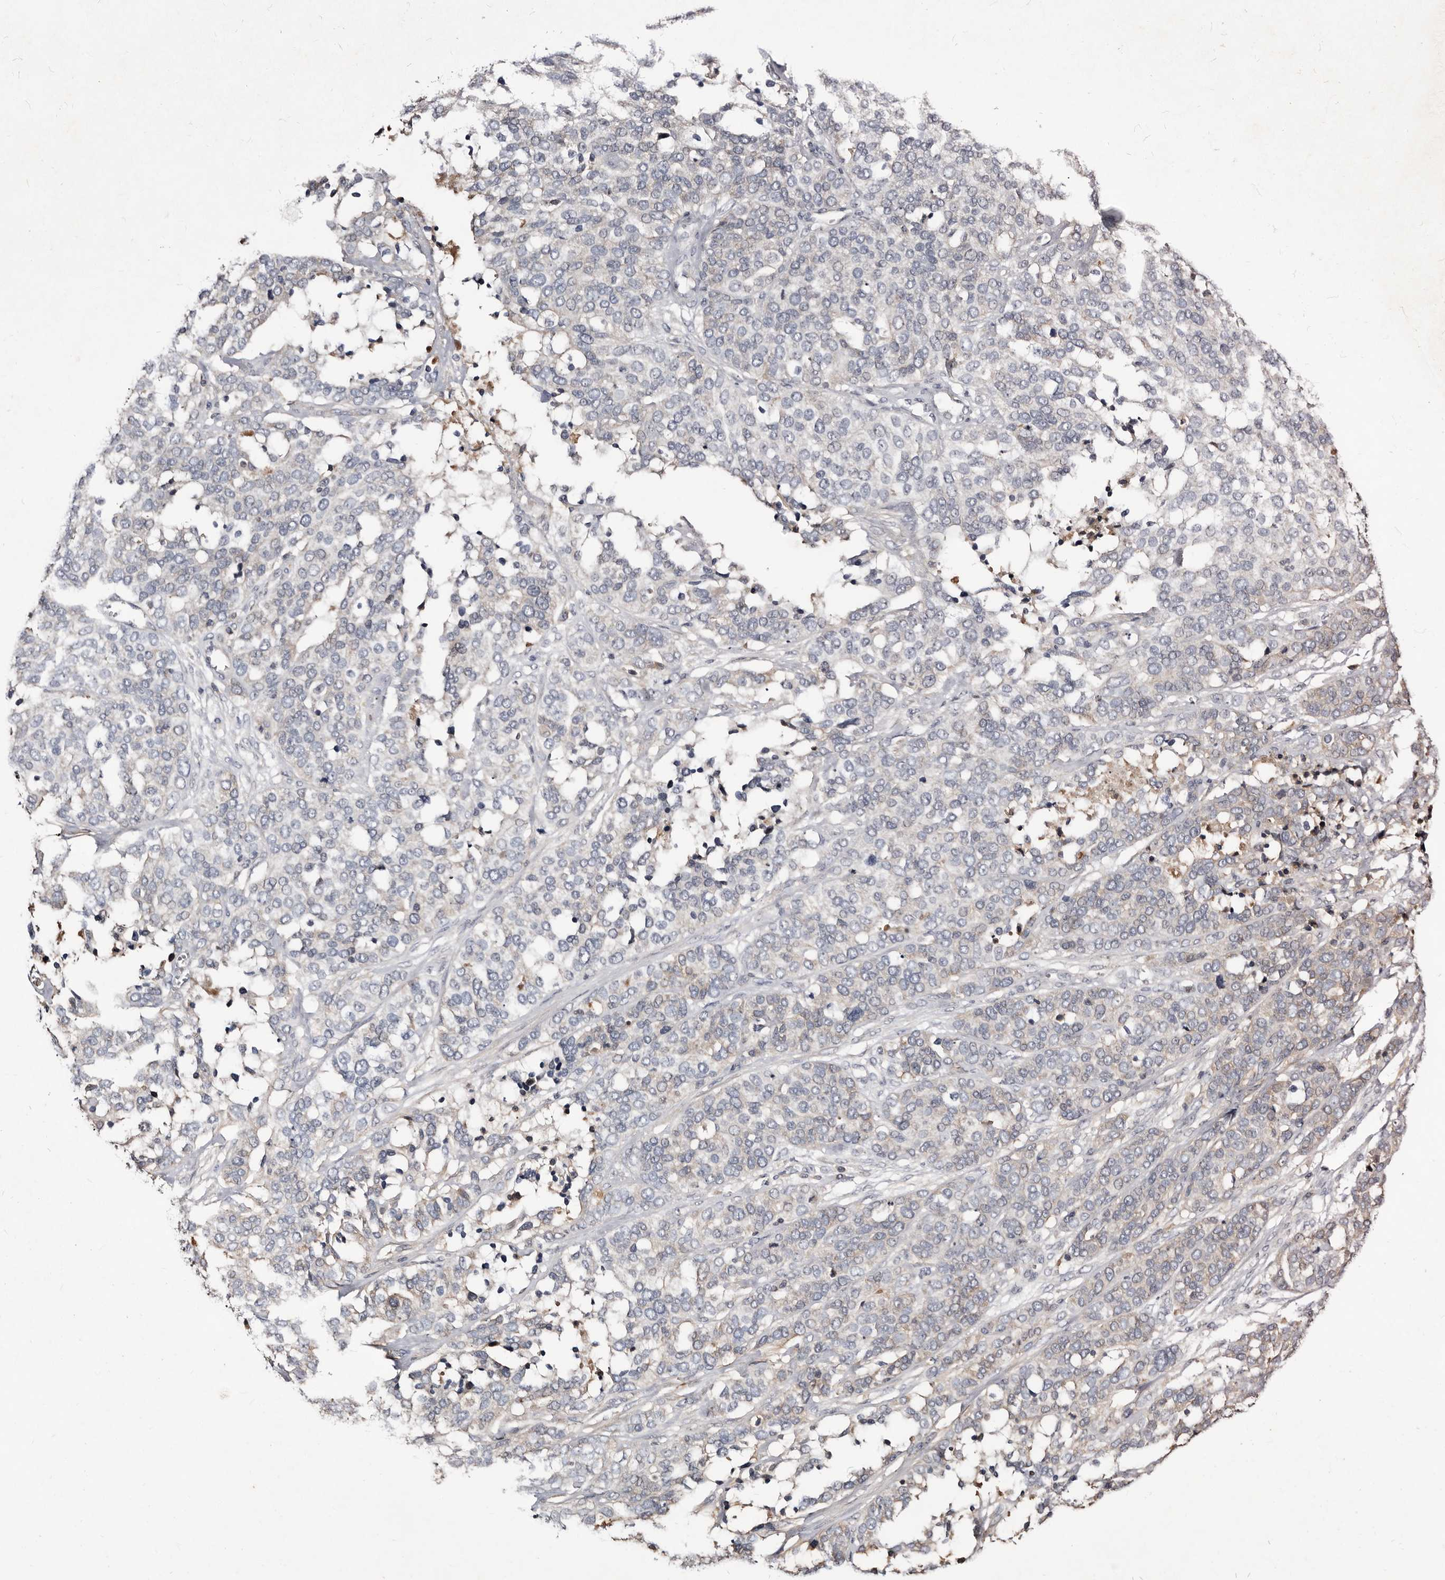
{"staining": {"intensity": "negative", "quantity": "none", "location": "none"}, "tissue": "ovarian cancer", "cell_type": "Tumor cells", "image_type": "cancer", "snomed": [{"axis": "morphology", "description": "Cystadenocarcinoma, serous, NOS"}, {"axis": "topography", "description": "Ovary"}], "caption": "This is a image of IHC staining of serous cystadenocarcinoma (ovarian), which shows no staining in tumor cells.", "gene": "TTC39A", "patient": {"sex": "female", "age": 44}}